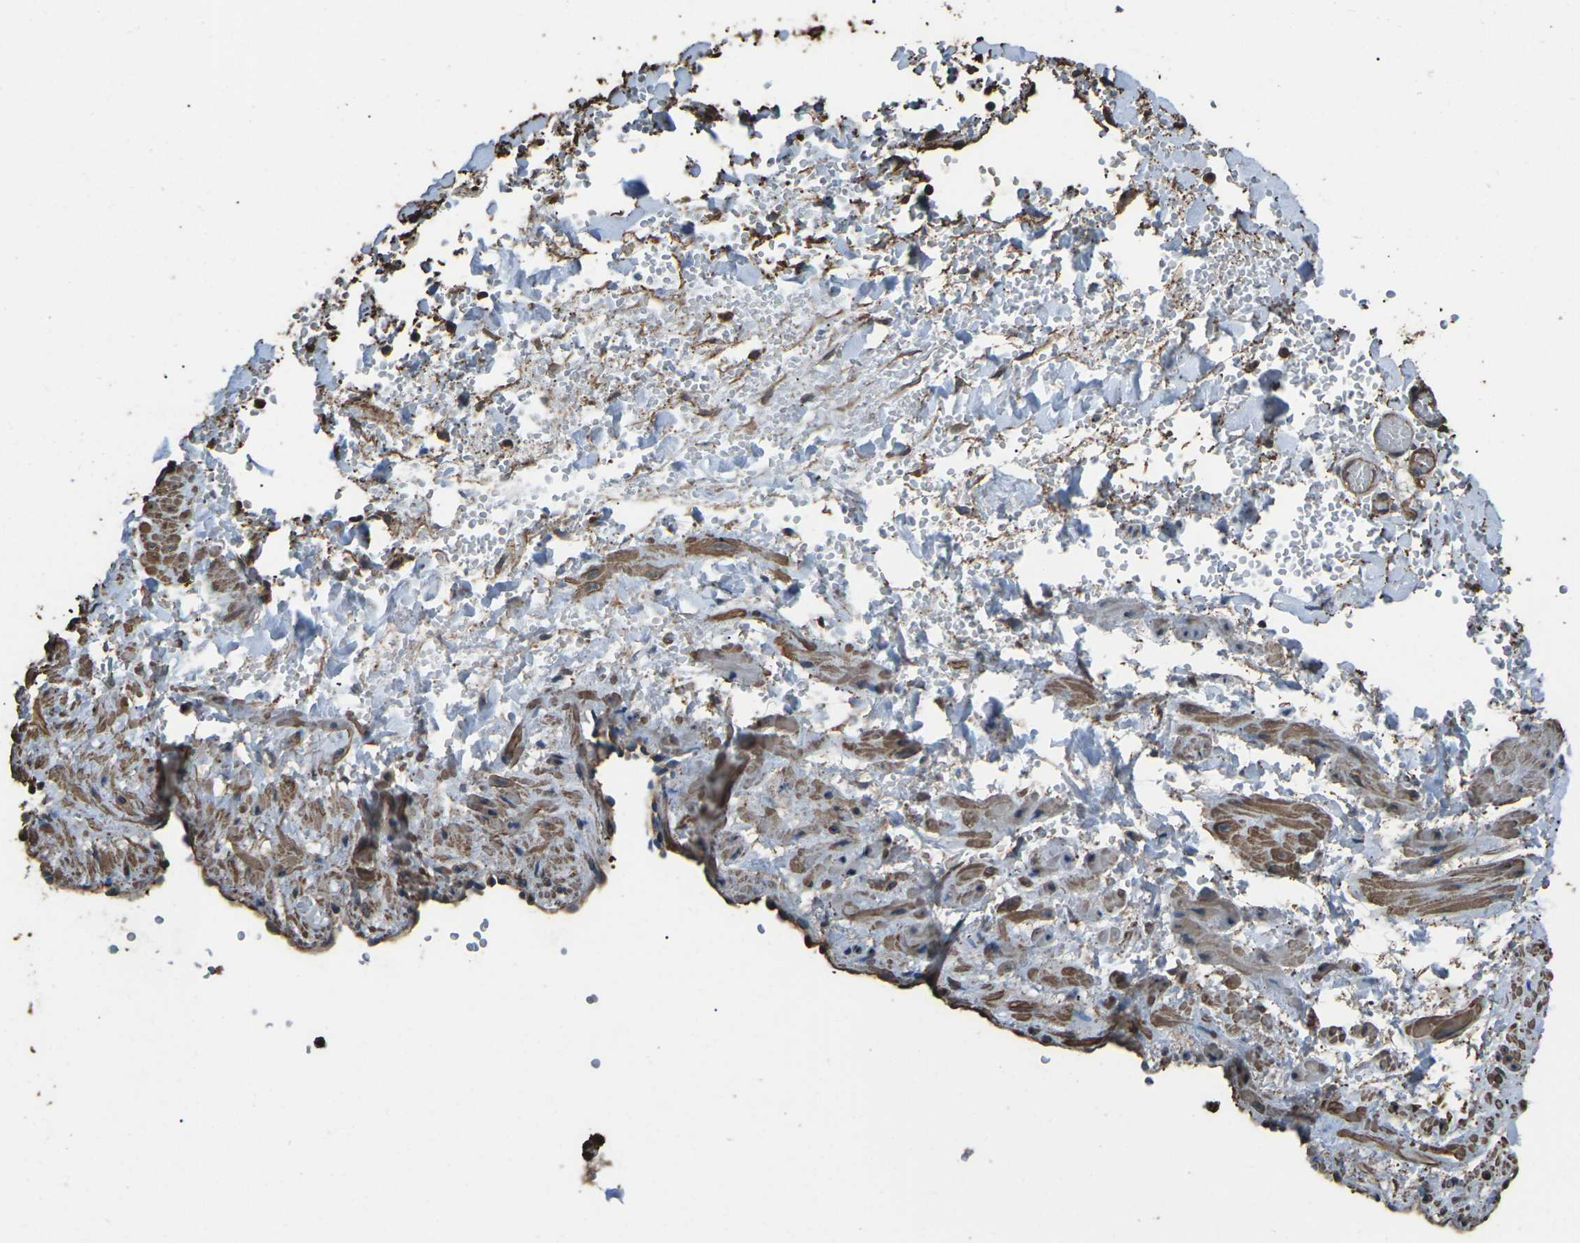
{"staining": {"intensity": "moderate", "quantity": ">75%", "location": "cytoplasmic/membranous"}, "tissue": "adipose tissue", "cell_type": "Adipocytes", "image_type": "normal", "snomed": [{"axis": "morphology", "description": "Normal tissue, NOS"}, {"axis": "topography", "description": "Soft tissue"}, {"axis": "topography", "description": "Vascular tissue"}], "caption": "Immunohistochemistry (IHC) photomicrograph of benign adipose tissue: adipose tissue stained using immunohistochemistry (IHC) shows medium levels of moderate protein expression localized specifically in the cytoplasmic/membranous of adipocytes, appearing as a cytoplasmic/membranous brown color.", "gene": "DHPS", "patient": {"sex": "female", "age": 35}}